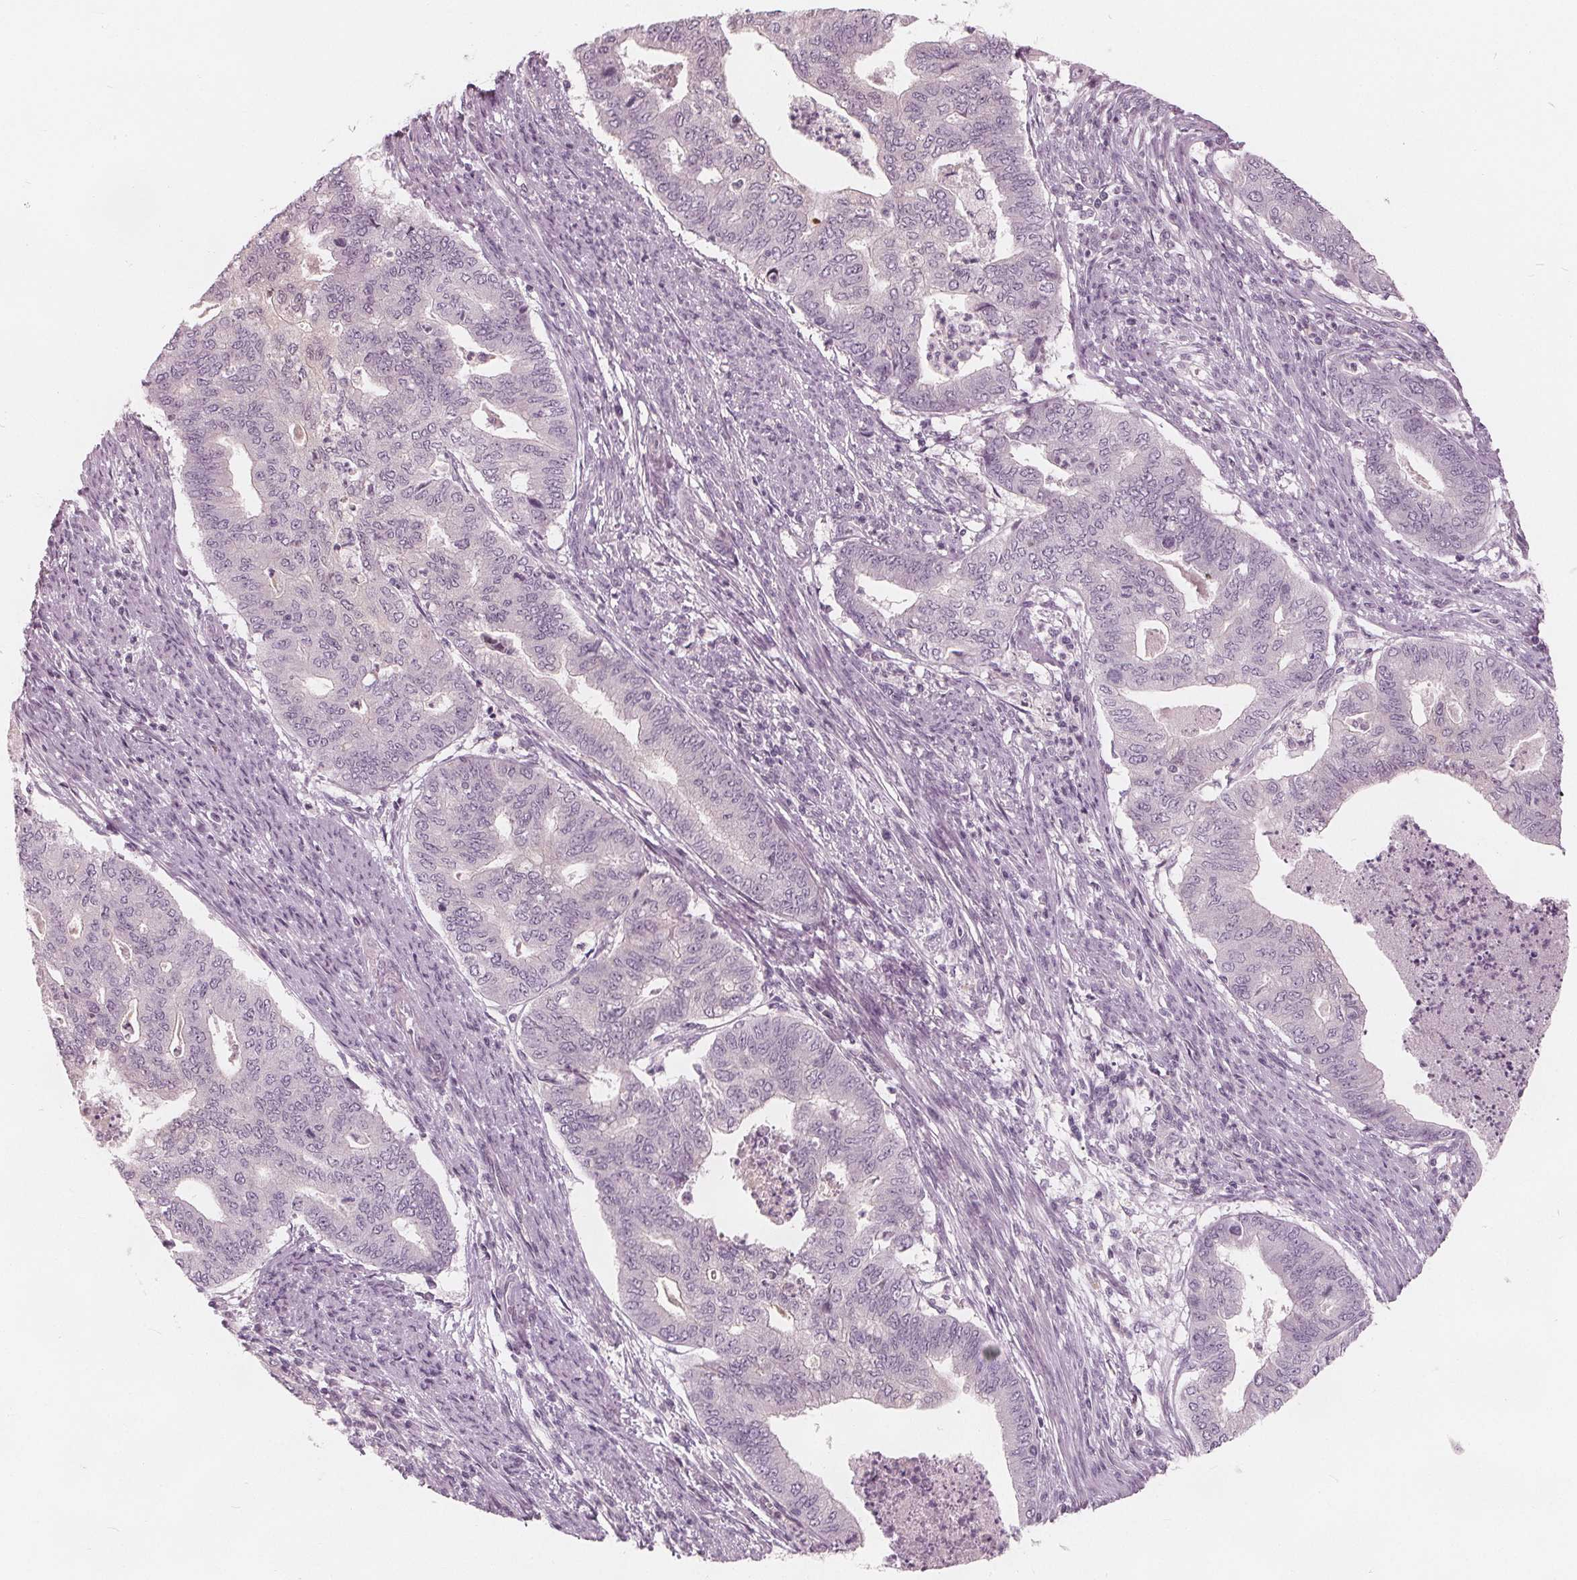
{"staining": {"intensity": "negative", "quantity": "none", "location": "none"}, "tissue": "endometrial cancer", "cell_type": "Tumor cells", "image_type": "cancer", "snomed": [{"axis": "morphology", "description": "Adenocarcinoma, NOS"}, {"axis": "topography", "description": "Endometrium"}], "caption": "DAB (3,3'-diaminobenzidine) immunohistochemical staining of adenocarcinoma (endometrial) displays no significant staining in tumor cells.", "gene": "SAT2", "patient": {"sex": "female", "age": 79}}